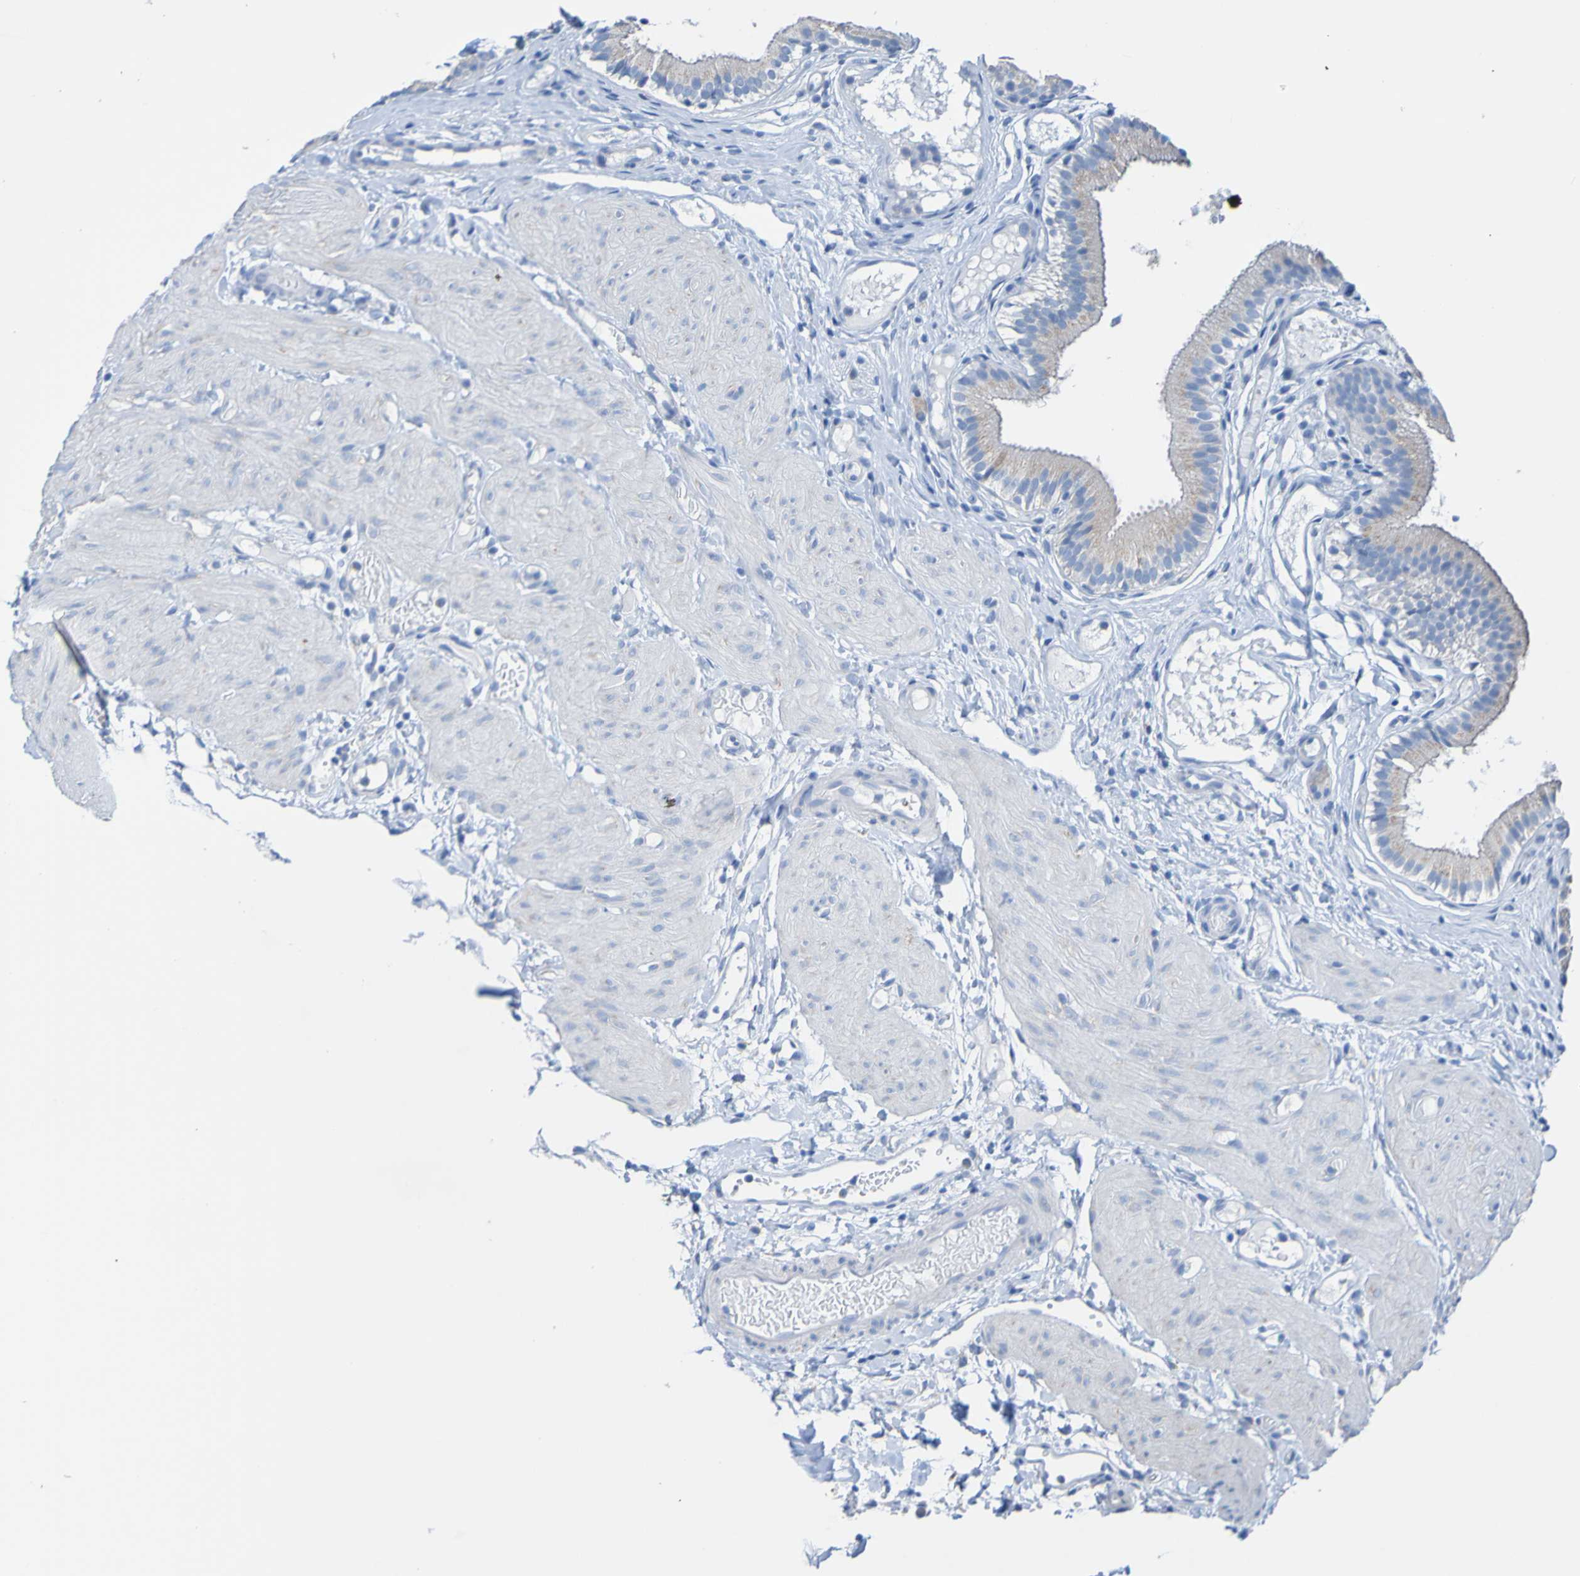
{"staining": {"intensity": "weak", "quantity": "<25%", "location": "cytoplasmic/membranous"}, "tissue": "gallbladder", "cell_type": "Glandular cells", "image_type": "normal", "snomed": [{"axis": "morphology", "description": "Normal tissue, NOS"}, {"axis": "topography", "description": "Gallbladder"}], "caption": "DAB immunohistochemical staining of unremarkable human gallbladder reveals no significant staining in glandular cells. Brightfield microscopy of immunohistochemistry stained with DAB (3,3'-diaminobenzidine) (brown) and hematoxylin (blue), captured at high magnification.", "gene": "ACMSD", "patient": {"sex": "female", "age": 26}}